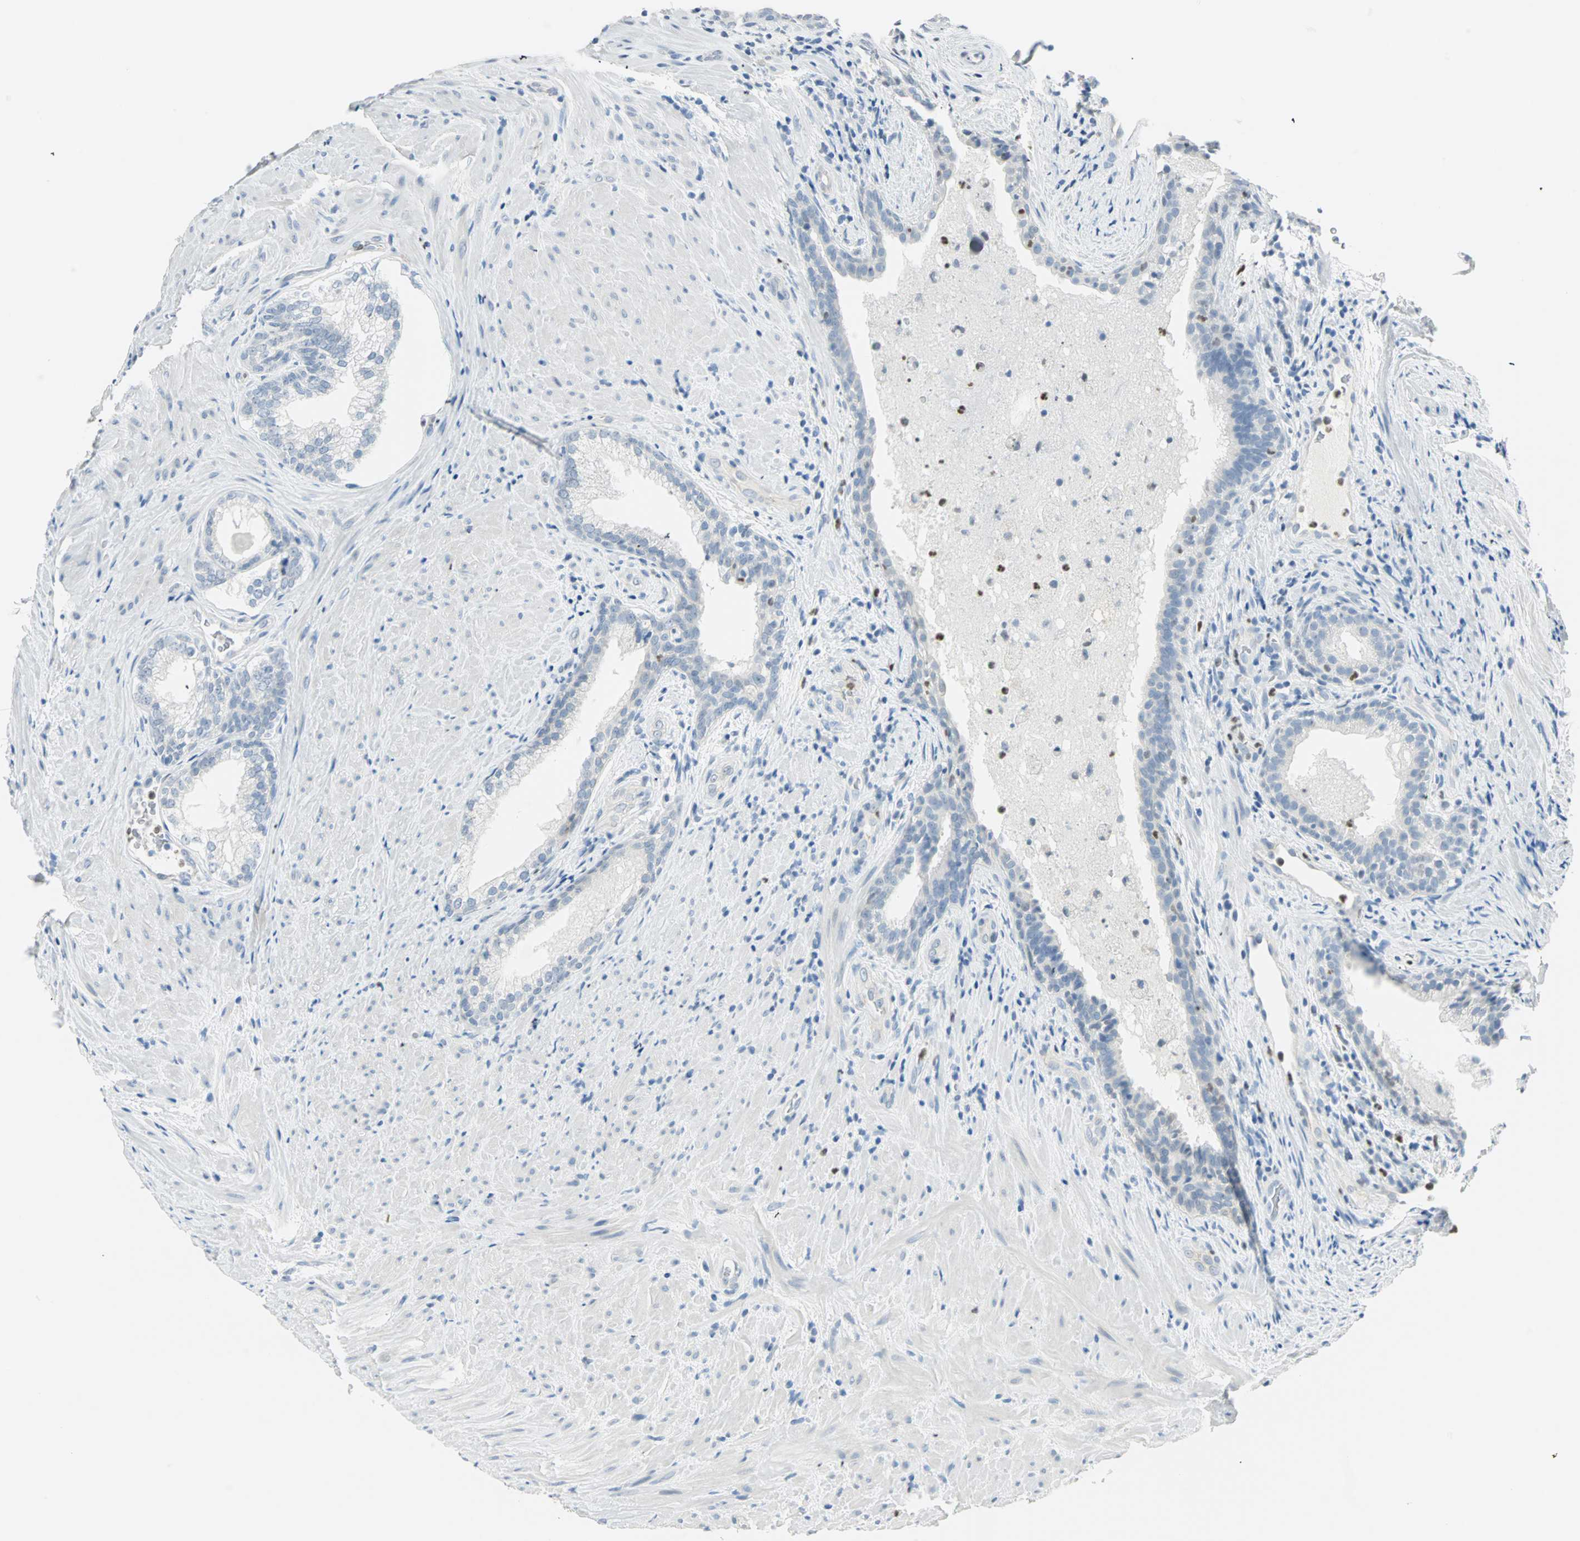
{"staining": {"intensity": "negative", "quantity": "none", "location": "none"}, "tissue": "prostate", "cell_type": "Glandular cells", "image_type": "normal", "snomed": [{"axis": "morphology", "description": "Normal tissue, NOS"}, {"axis": "topography", "description": "Prostate"}], "caption": "Glandular cells are negative for brown protein staining in normal prostate. Nuclei are stained in blue.", "gene": "MLLT10", "patient": {"sex": "male", "age": 76}}